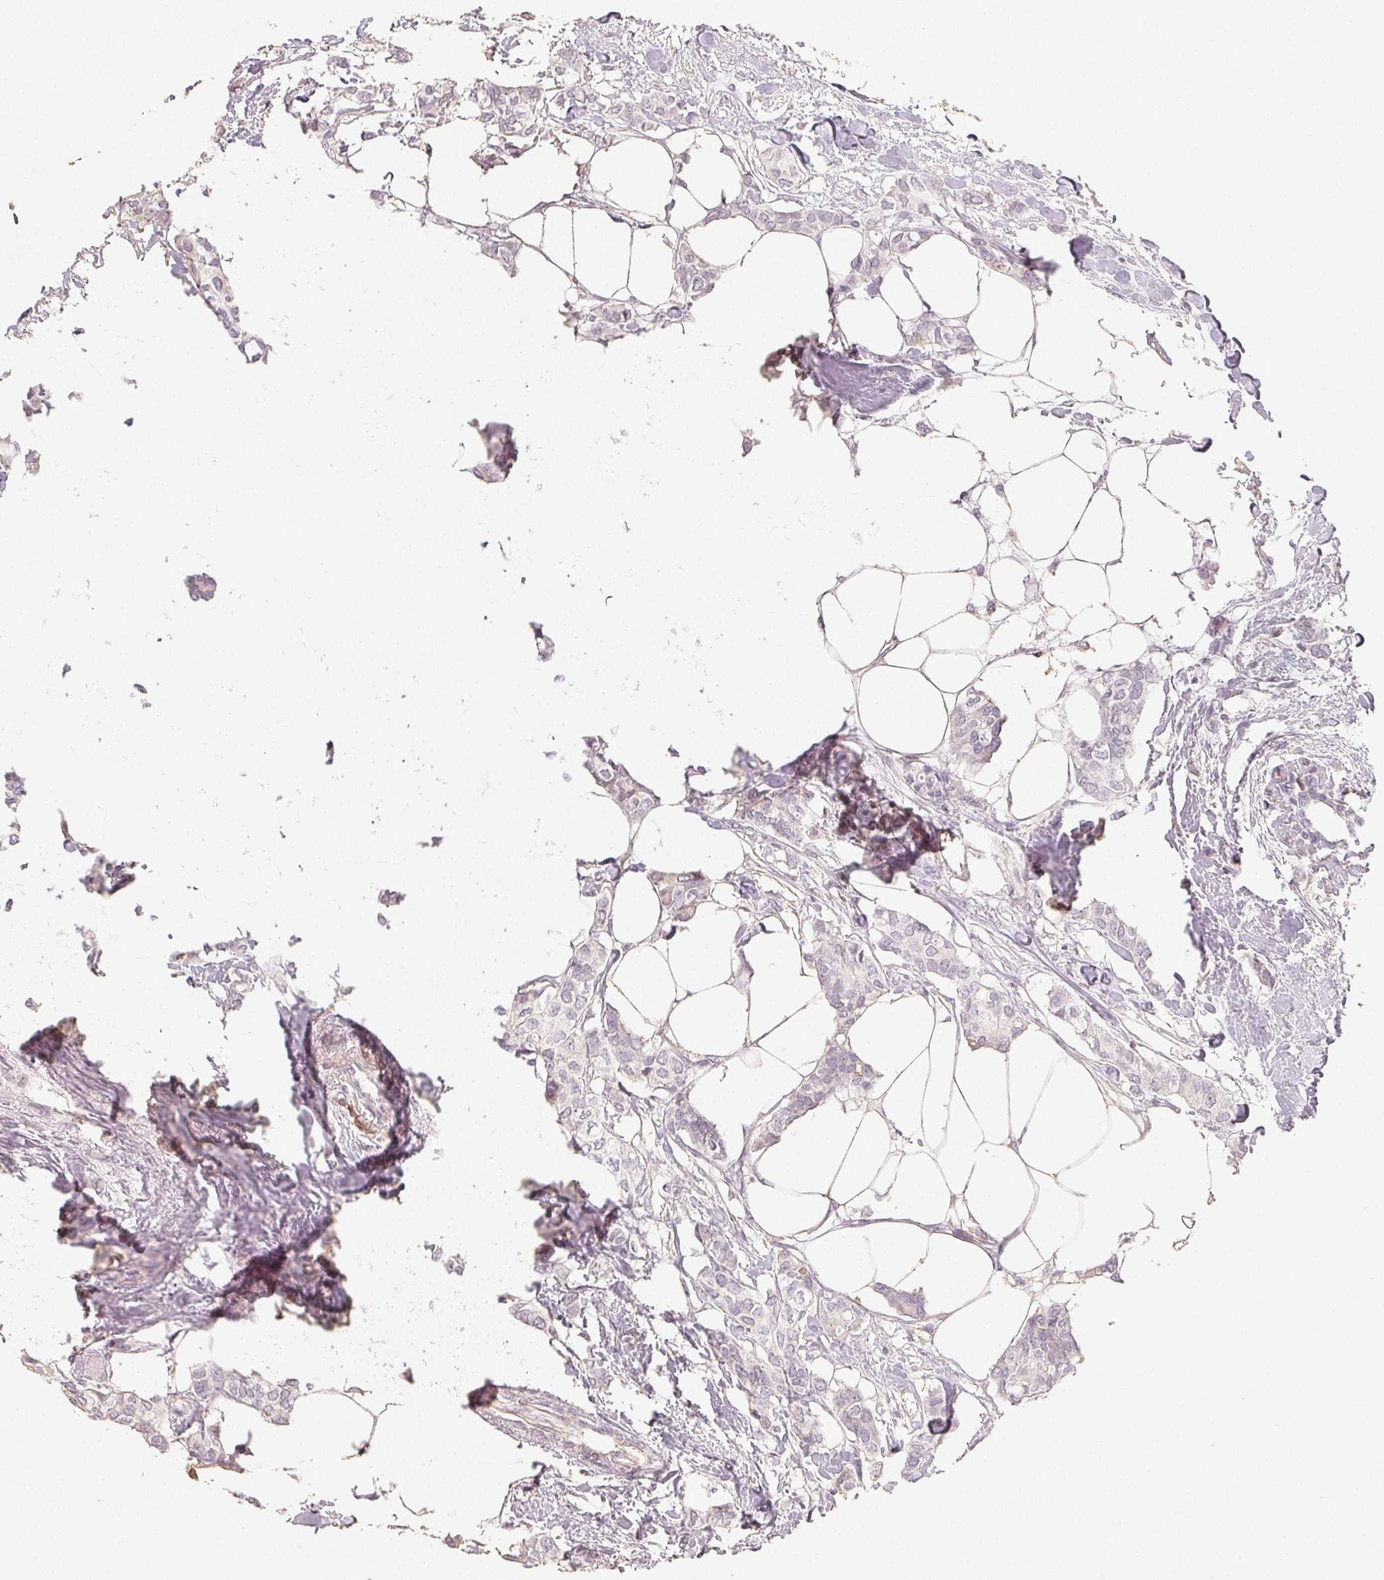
{"staining": {"intensity": "negative", "quantity": "none", "location": "none"}, "tissue": "breast cancer", "cell_type": "Tumor cells", "image_type": "cancer", "snomed": [{"axis": "morphology", "description": "Duct carcinoma"}, {"axis": "topography", "description": "Breast"}], "caption": "A high-resolution micrograph shows immunohistochemistry (IHC) staining of breast cancer, which exhibits no significant positivity in tumor cells.", "gene": "LRRC23", "patient": {"sex": "female", "age": 62}}